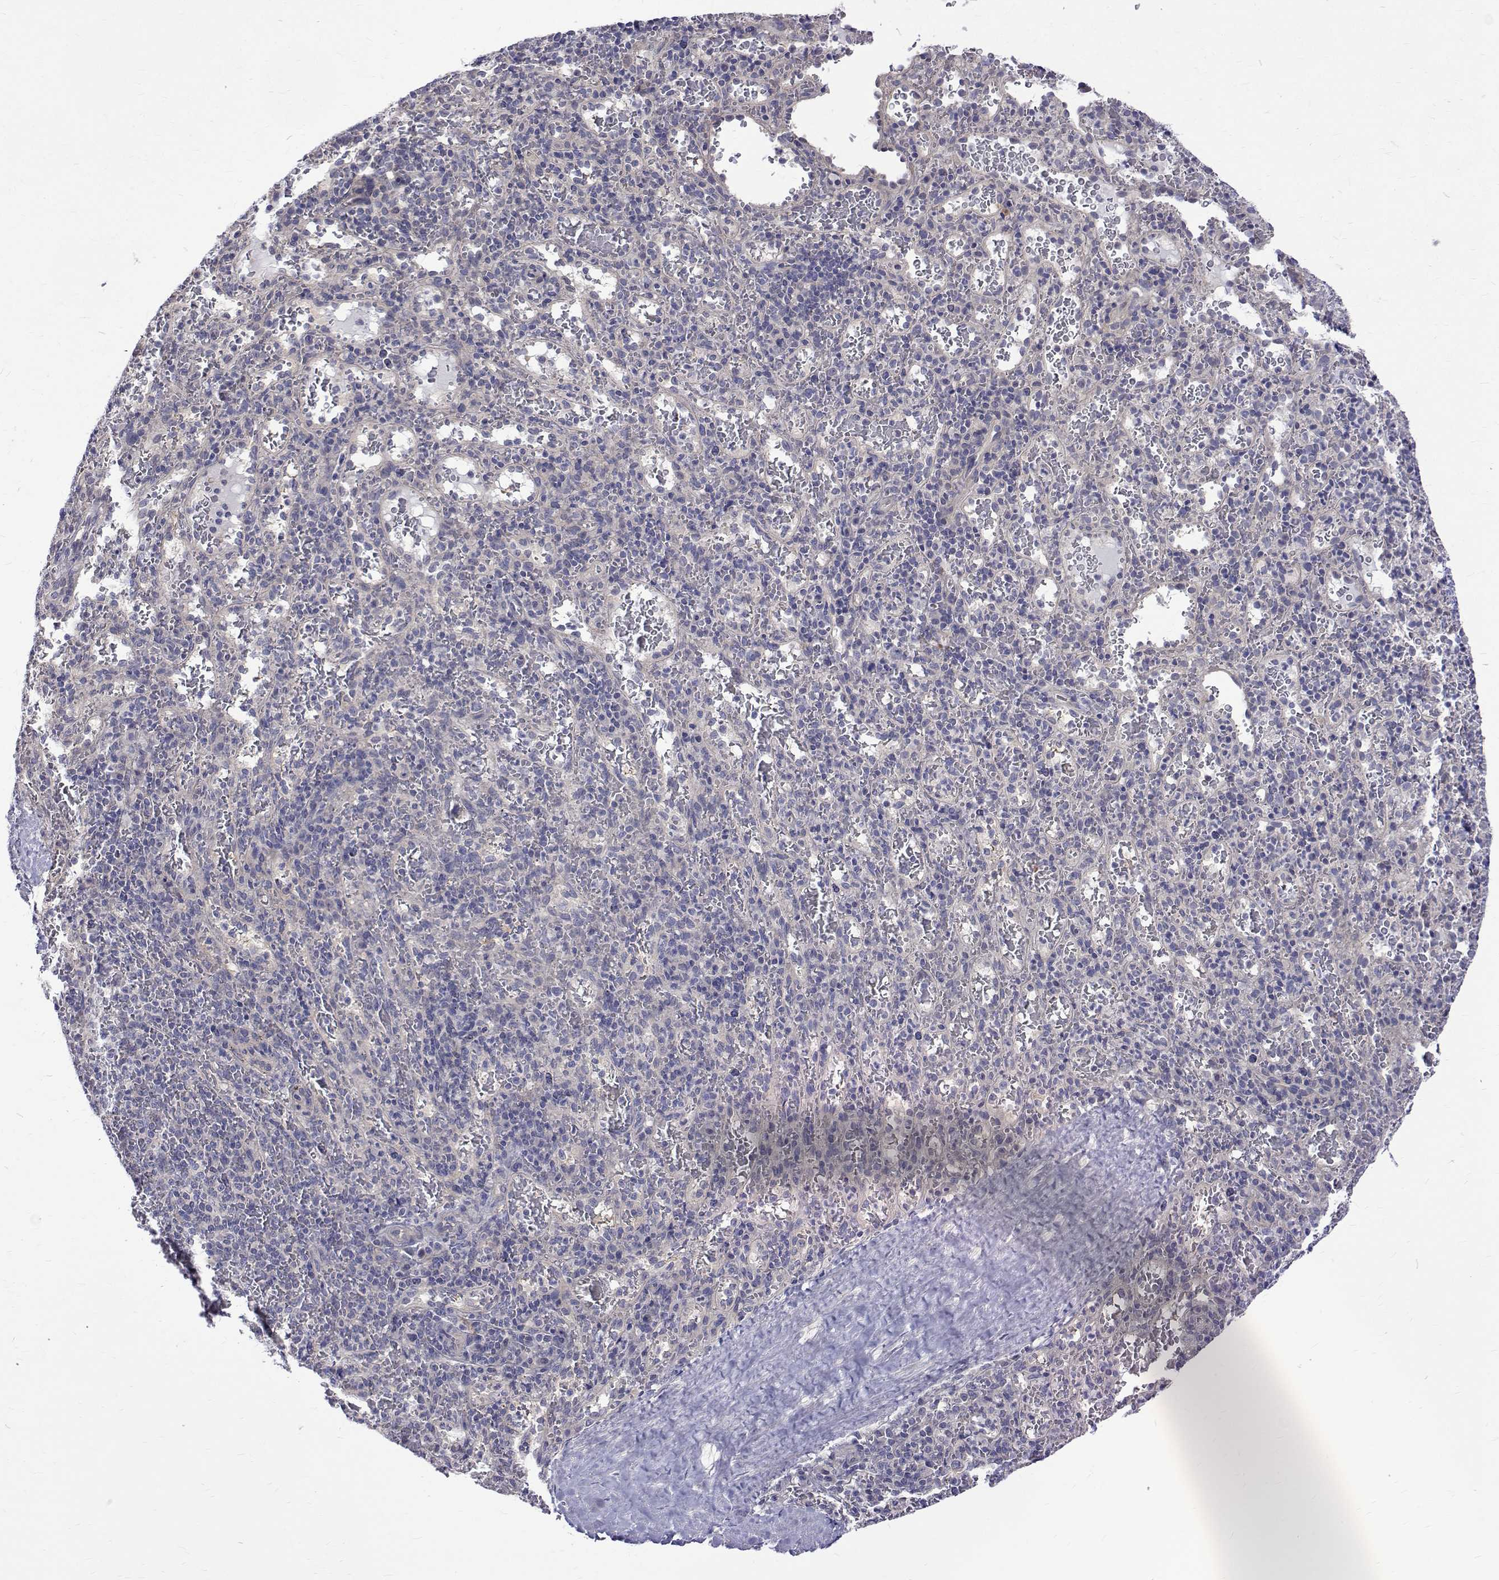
{"staining": {"intensity": "negative", "quantity": "none", "location": "none"}, "tissue": "spleen", "cell_type": "Cells in red pulp", "image_type": "normal", "snomed": [{"axis": "morphology", "description": "Normal tissue, NOS"}, {"axis": "topography", "description": "Spleen"}], "caption": "The micrograph reveals no significant expression in cells in red pulp of spleen.", "gene": "PADI1", "patient": {"sex": "male", "age": 57}}